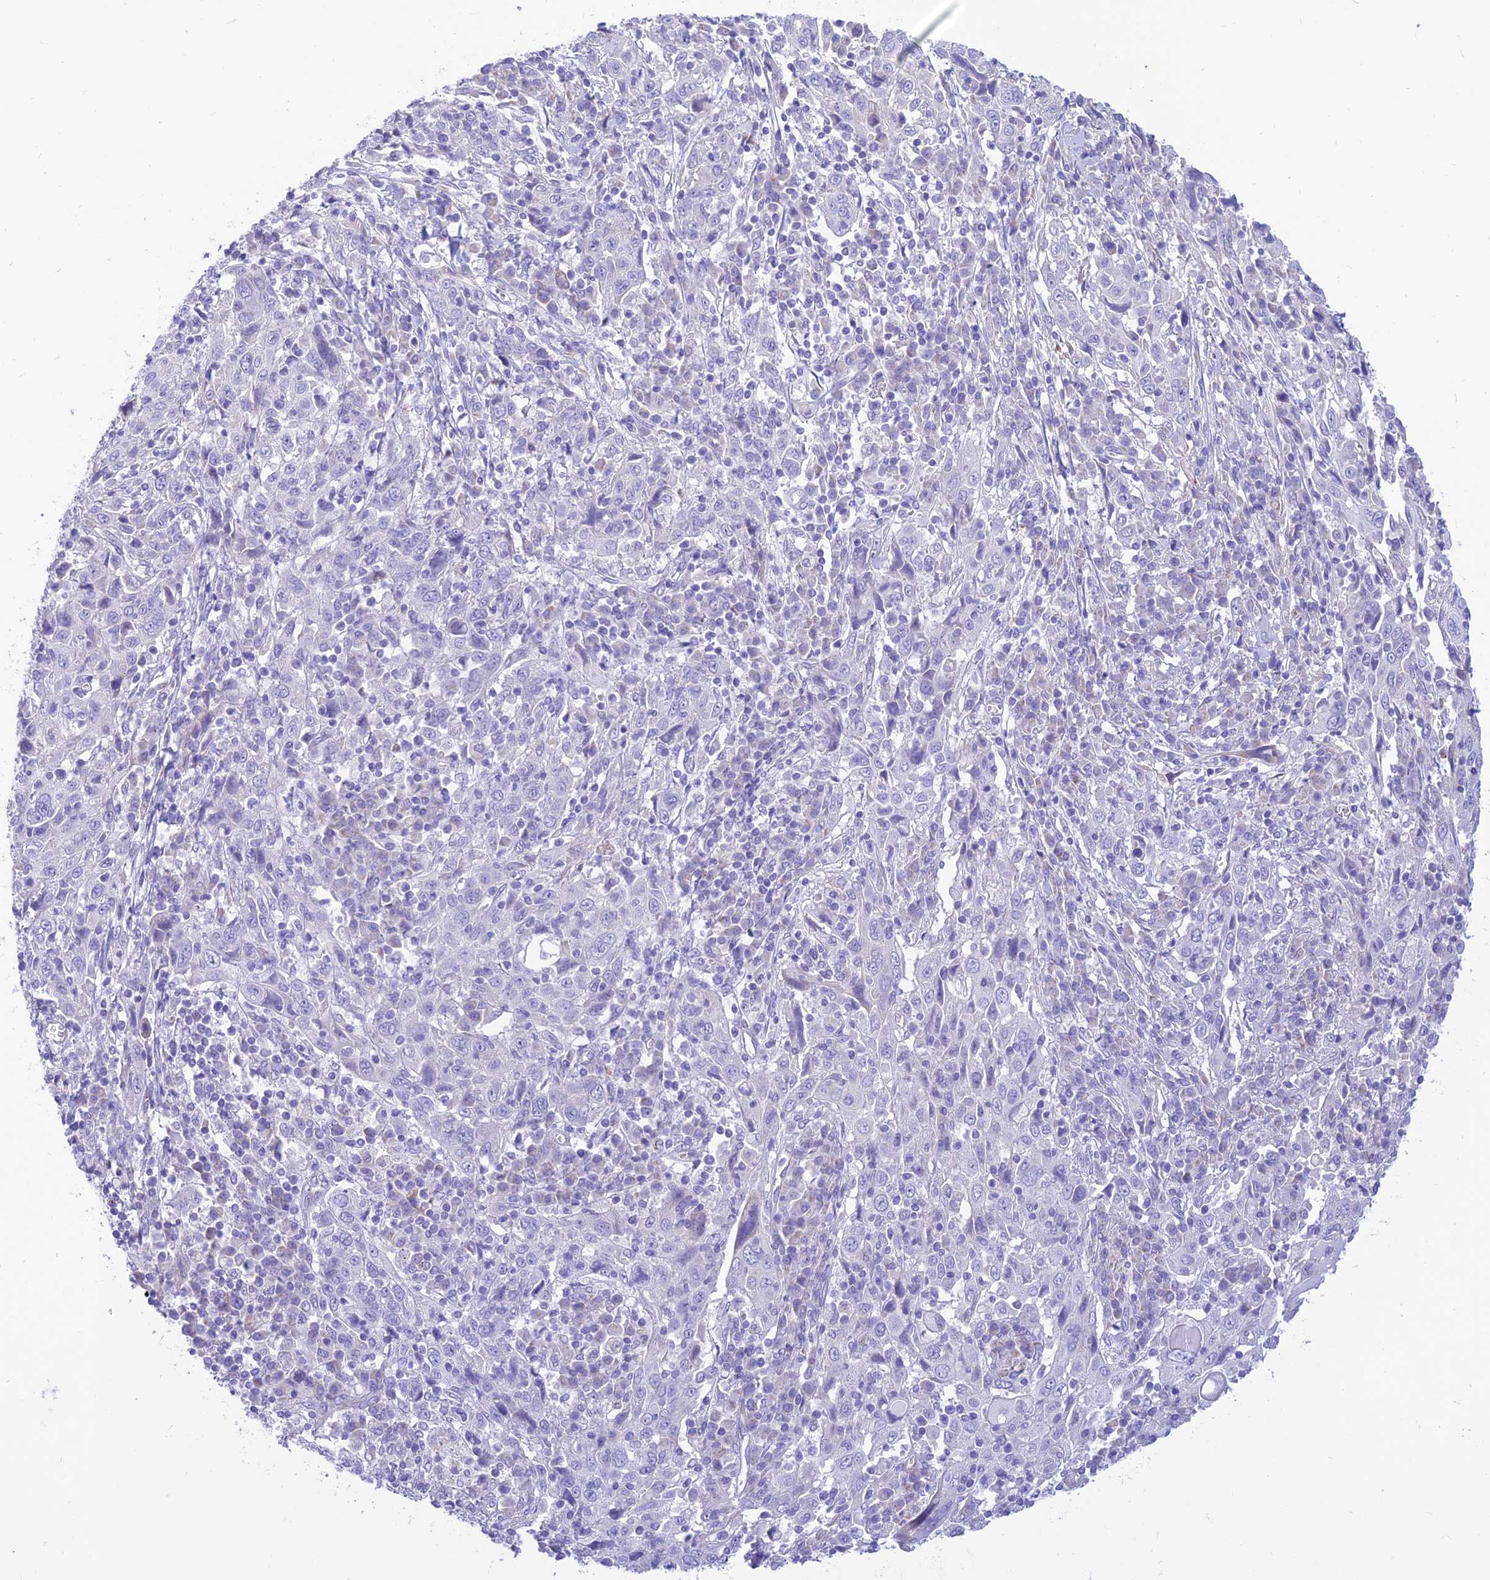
{"staining": {"intensity": "negative", "quantity": "none", "location": "none"}, "tissue": "cervical cancer", "cell_type": "Tumor cells", "image_type": "cancer", "snomed": [{"axis": "morphology", "description": "Squamous cell carcinoma, NOS"}, {"axis": "topography", "description": "Cervix"}], "caption": "Immunohistochemistry image of human squamous cell carcinoma (cervical) stained for a protein (brown), which displays no positivity in tumor cells.", "gene": "FAM186B", "patient": {"sex": "female", "age": 46}}